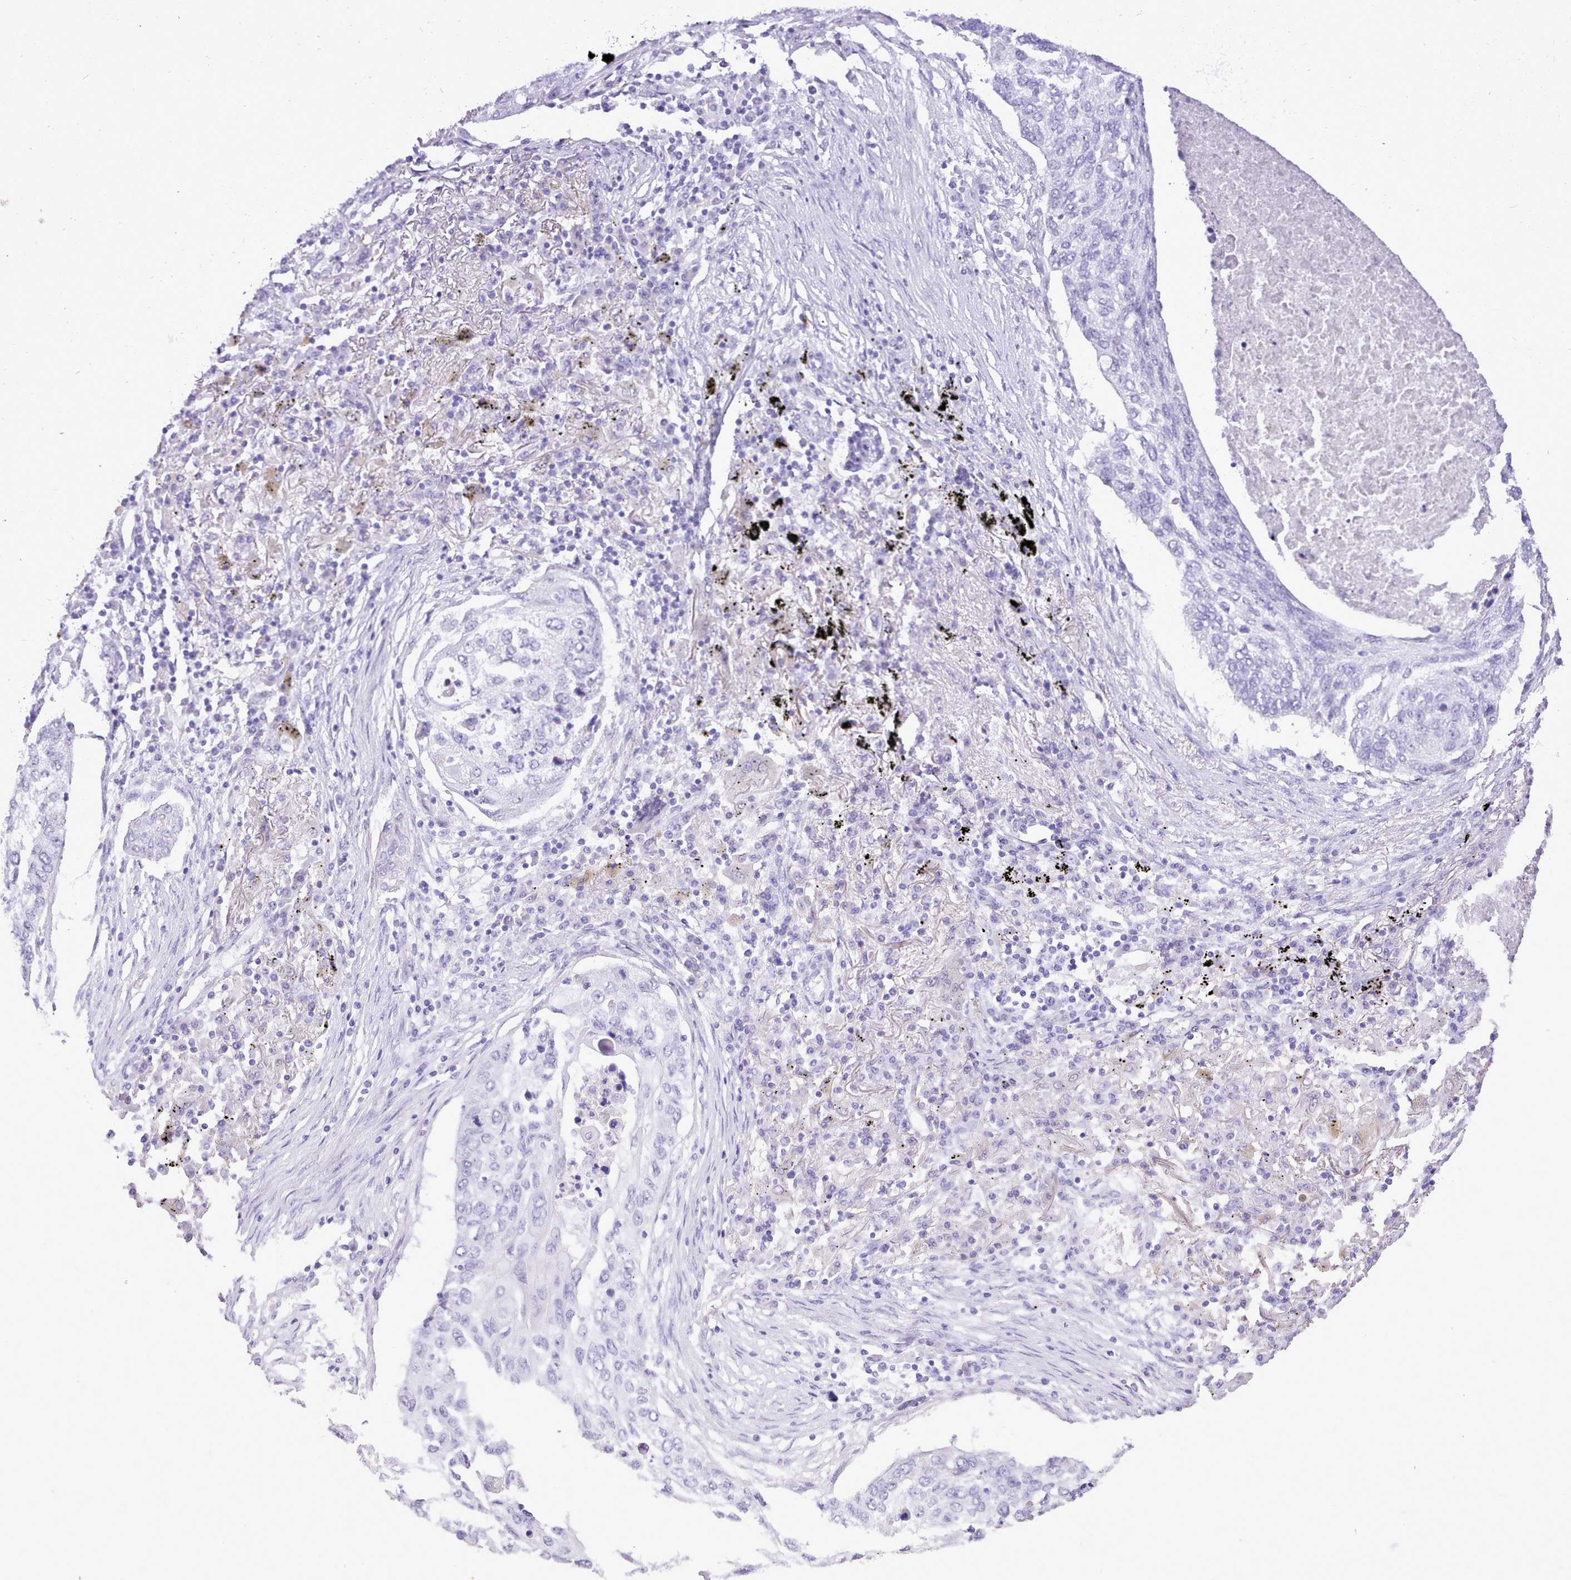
{"staining": {"intensity": "negative", "quantity": "none", "location": "none"}, "tissue": "lung cancer", "cell_type": "Tumor cells", "image_type": "cancer", "snomed": [{"axis": "morphology", "description": "Squamous cell carcinoma, NOS"}, {"axis": "topography", "description": "Lung"}], "caption": "Tumor cells are negative for protein expression in human lung cancer (squamous cell carcinoma).", "gene": "LRRC37A", "patient": {"sex": "female", "age": 63}}